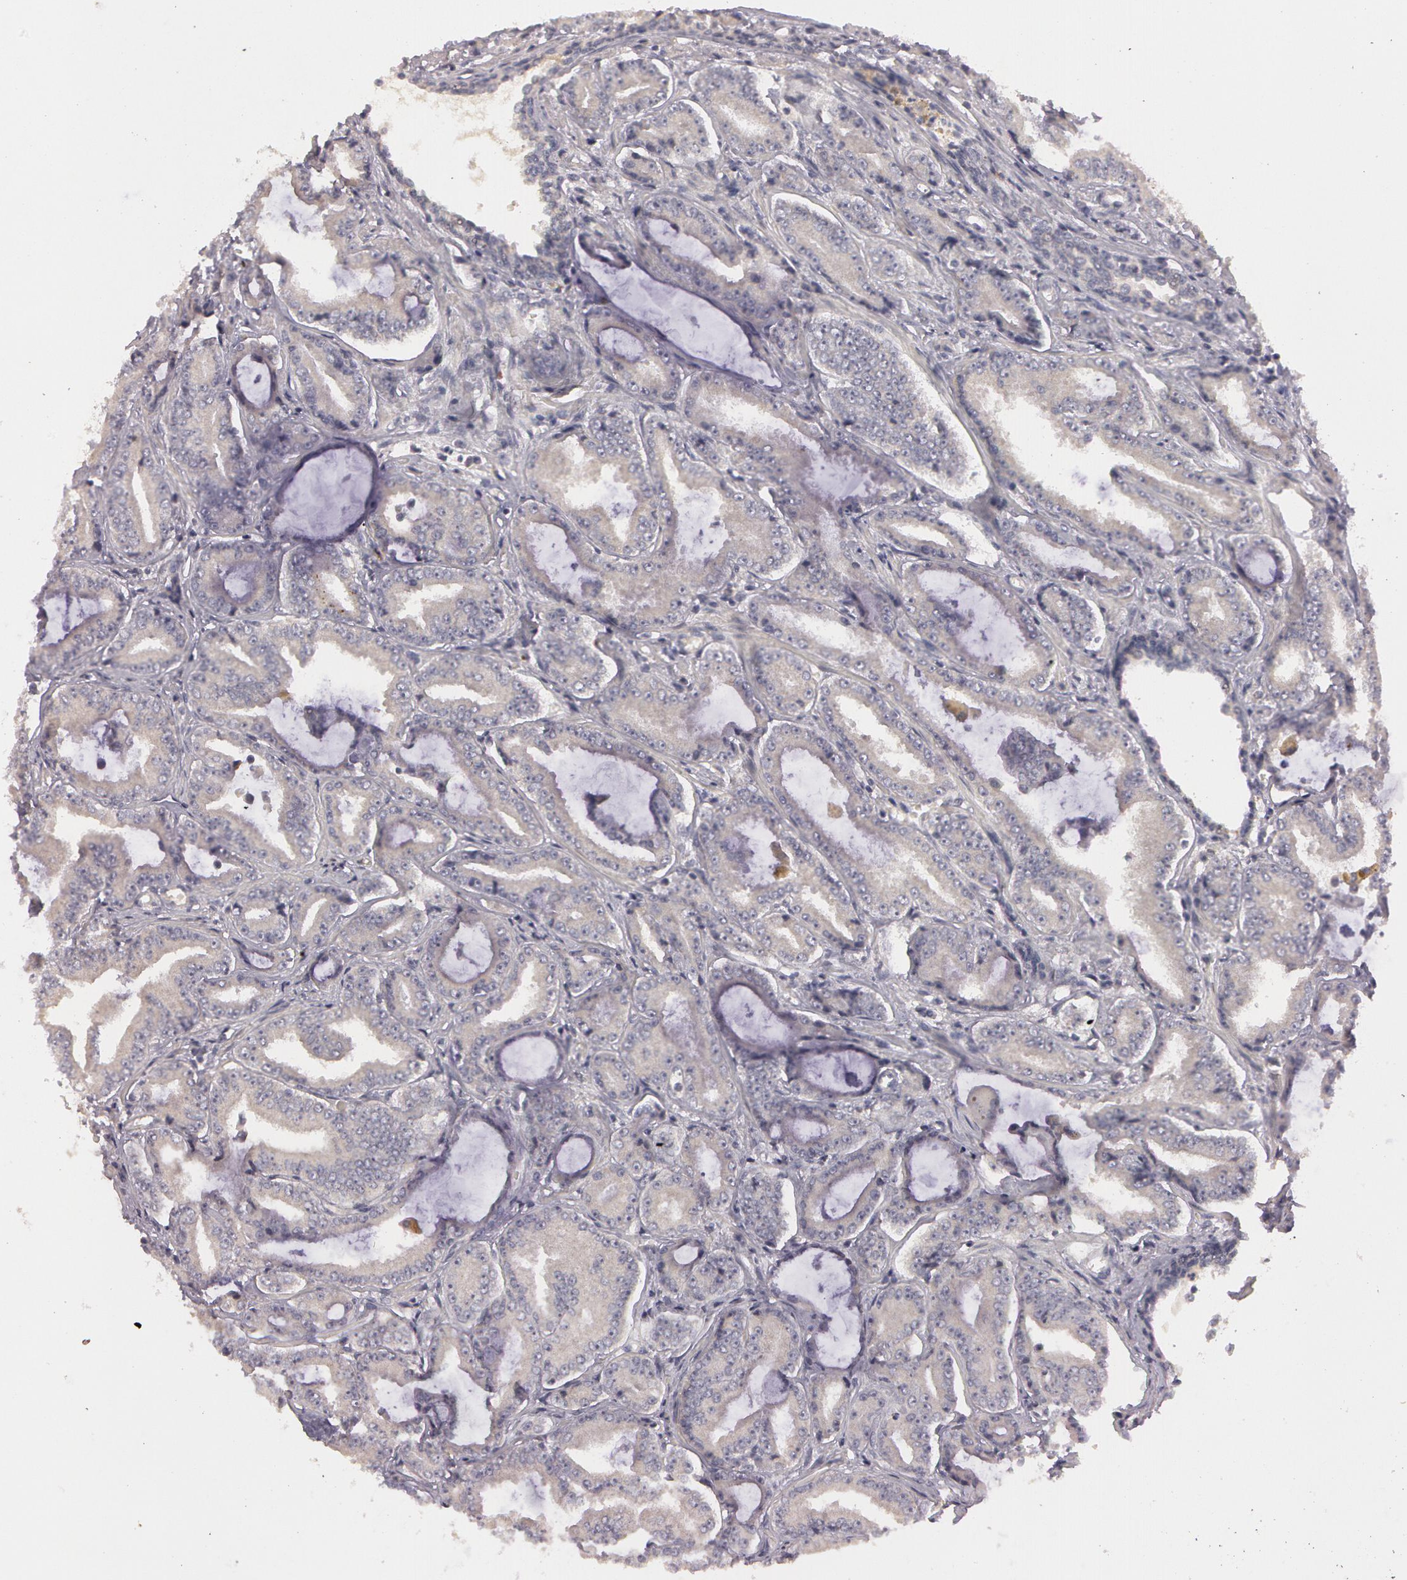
{"staining": {"intensity": "weak", "quantity": ">75%", "location": "cytoplasmic/membranous"}, "tissue": "prostate cancer", "cell_type": "Tumor cells", "image_type": "cancer", "snomed": [{"axis": "morphology", "description": "Adenocarcinoma, Low grade"}, {"axis": "topography", "description": "Prostate"}], "caption": "DAB (3,3'-diaminobenzidine) immunohistochemical staining of human prostate cancer (low-grade adenocarcinoma) reveals weak cytoplasmic/membranous protein expression in about >75% of tumor cells.", "gene": "MXRA5", "patient": {"sex": "male", "age": 65}}